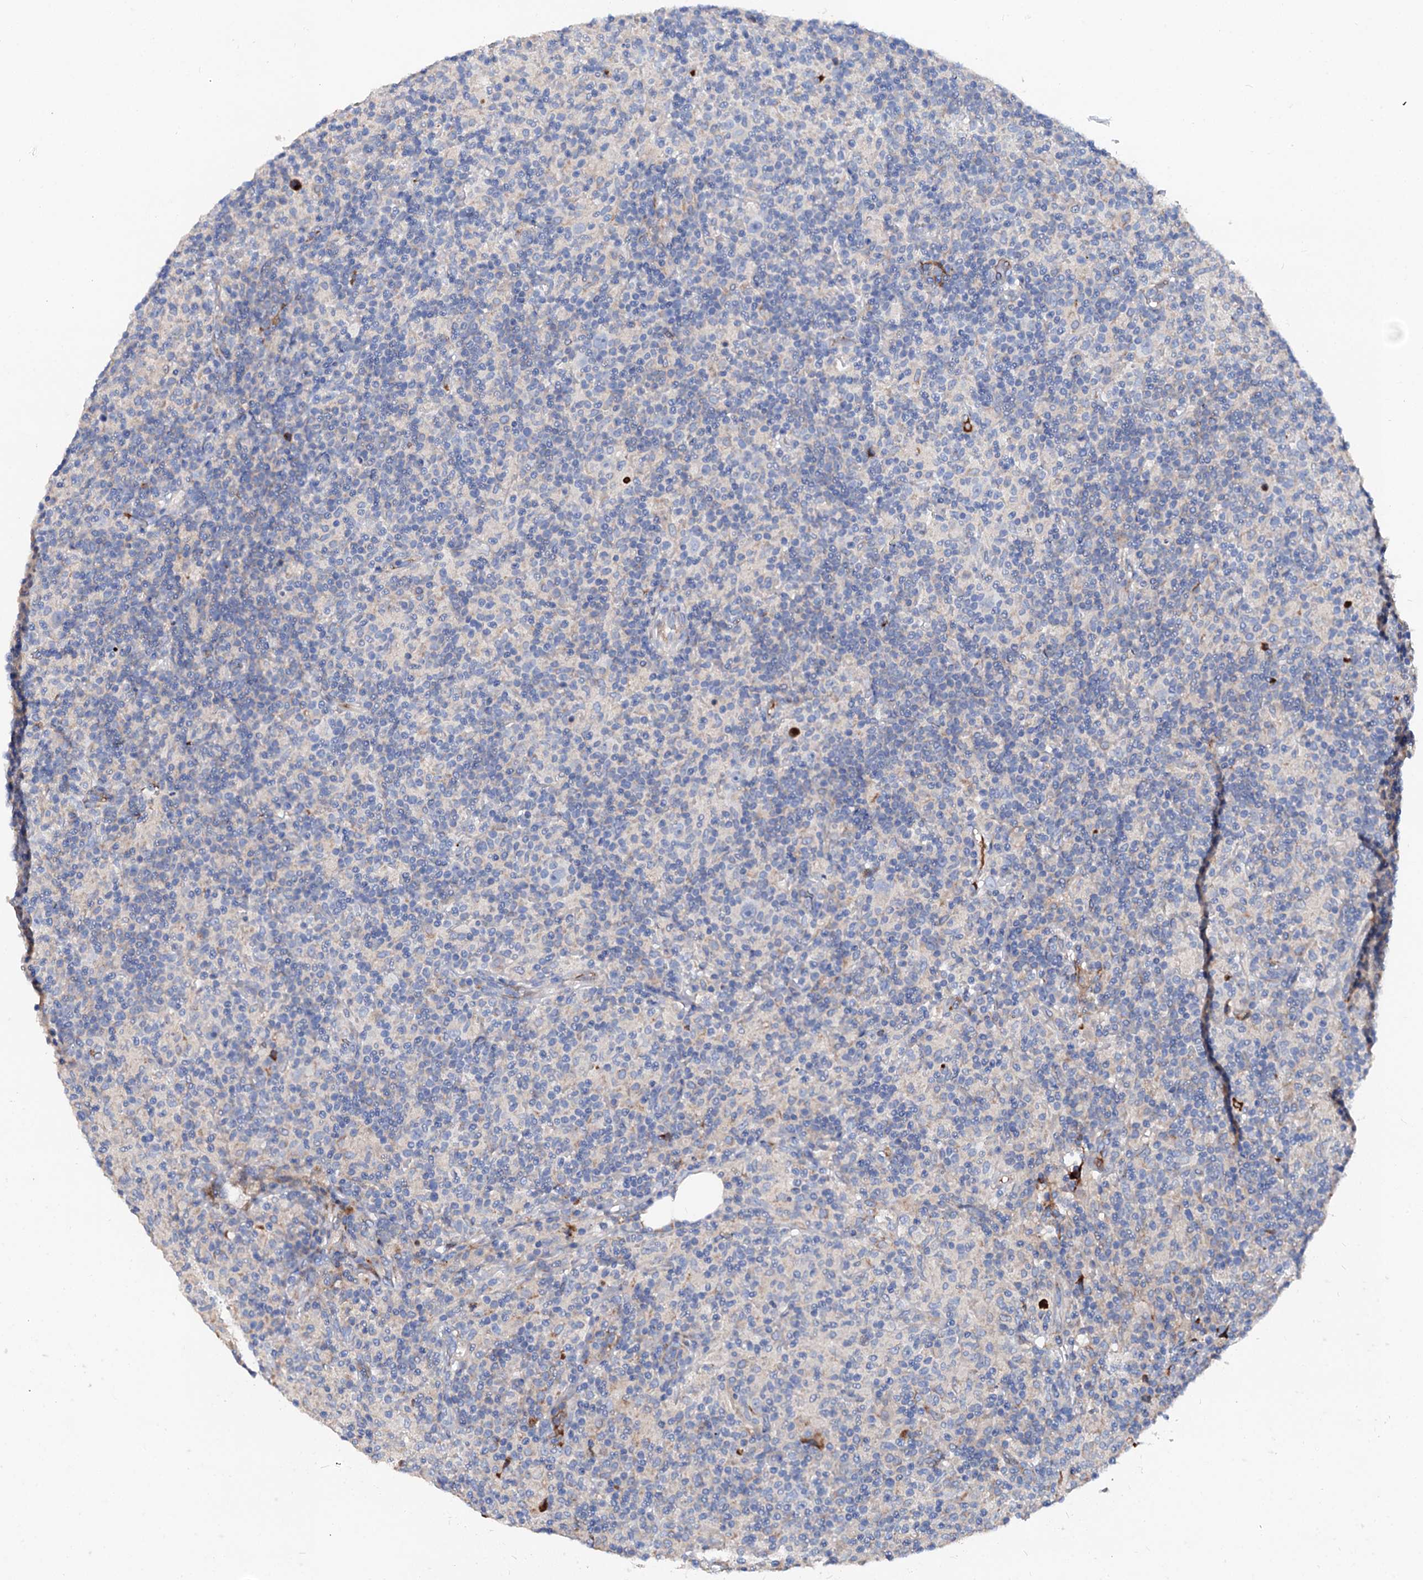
{"staining": {"intensity": "negative", "quantity": "none", "location": "none"}, "tissue": "lymphoma", "cell_type": "Tumor cells", "image_type": "cancer", "snomed": [{"axis": "morphology", "description": "Hodgkin's disease, NOS"}, {"axis": "topography", "description": "Lymph node"}], "caption": "Immunohistochemistry image of Hodgkin's disease stained for a protein (brown), which shows no staining in tumor cells.", "gene": "SLC10A7", "patient": {"sex": "male", "age": 70}}